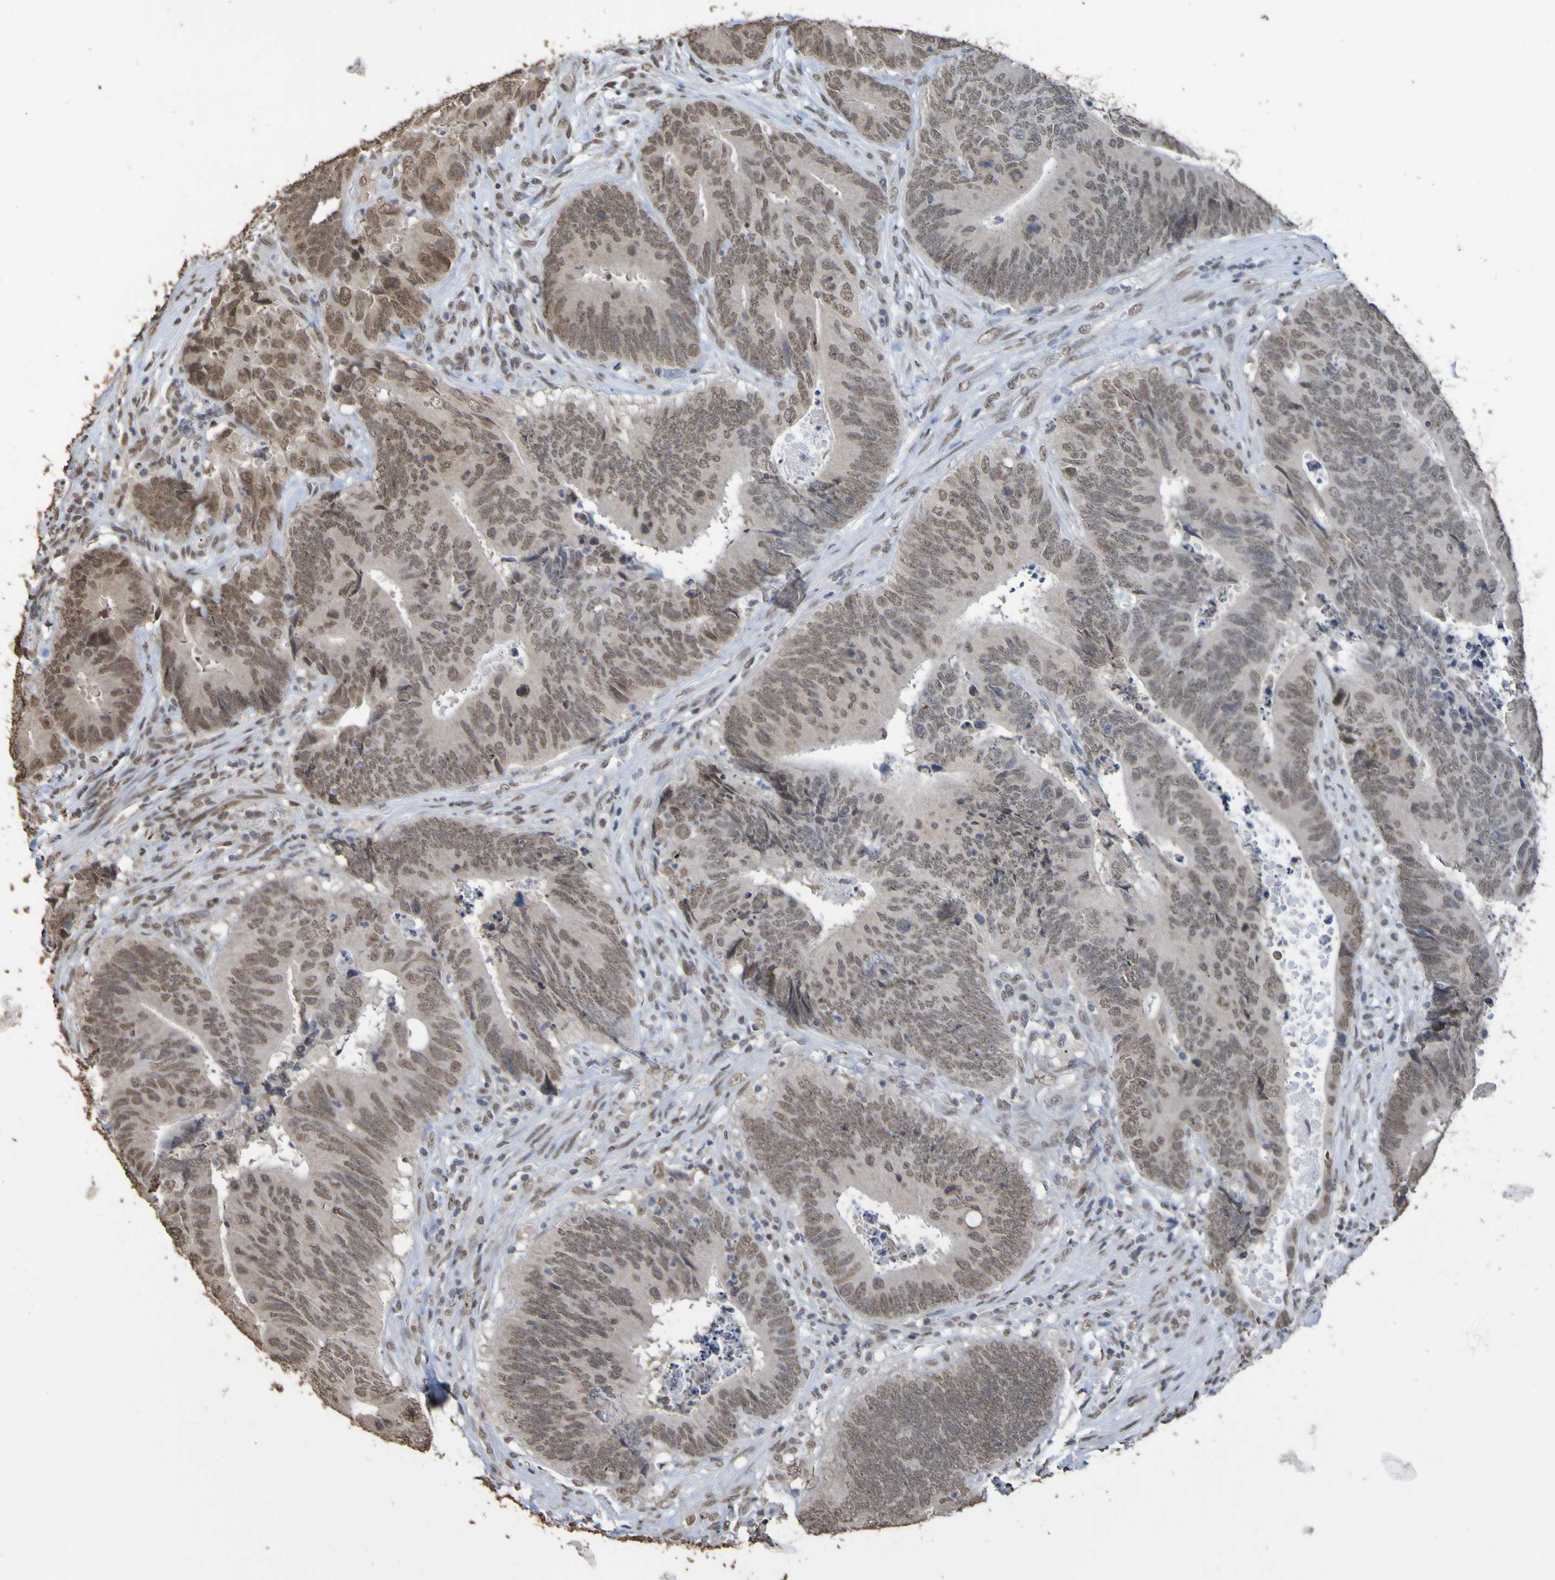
{"staining": {"intensity": "moderate", "quantity": ">75%", "location": "cytoplasmic/membranous,nuclear"}, "tissue": "colorectal cancer", "cell_type": "Tumor cells", "image_type": "cancer", "snomed": [{"axis": "morphology", "description": "Normal tissue, NOS"}, {"axis": "morphology", "description": "Adenocarcinoma, NOS"}, {"axis": "topography", "description": "Colon"}], "caption": "Adenocarcinoma (colorectal) was stained to show a protein in brown. There is medium levels of moderate cytoplasmic/membranous and nuclear expression in approximately >75% of tumor cells.", "gene": "ALKBH2", "patient": {"sex": "male", "age": 56}}